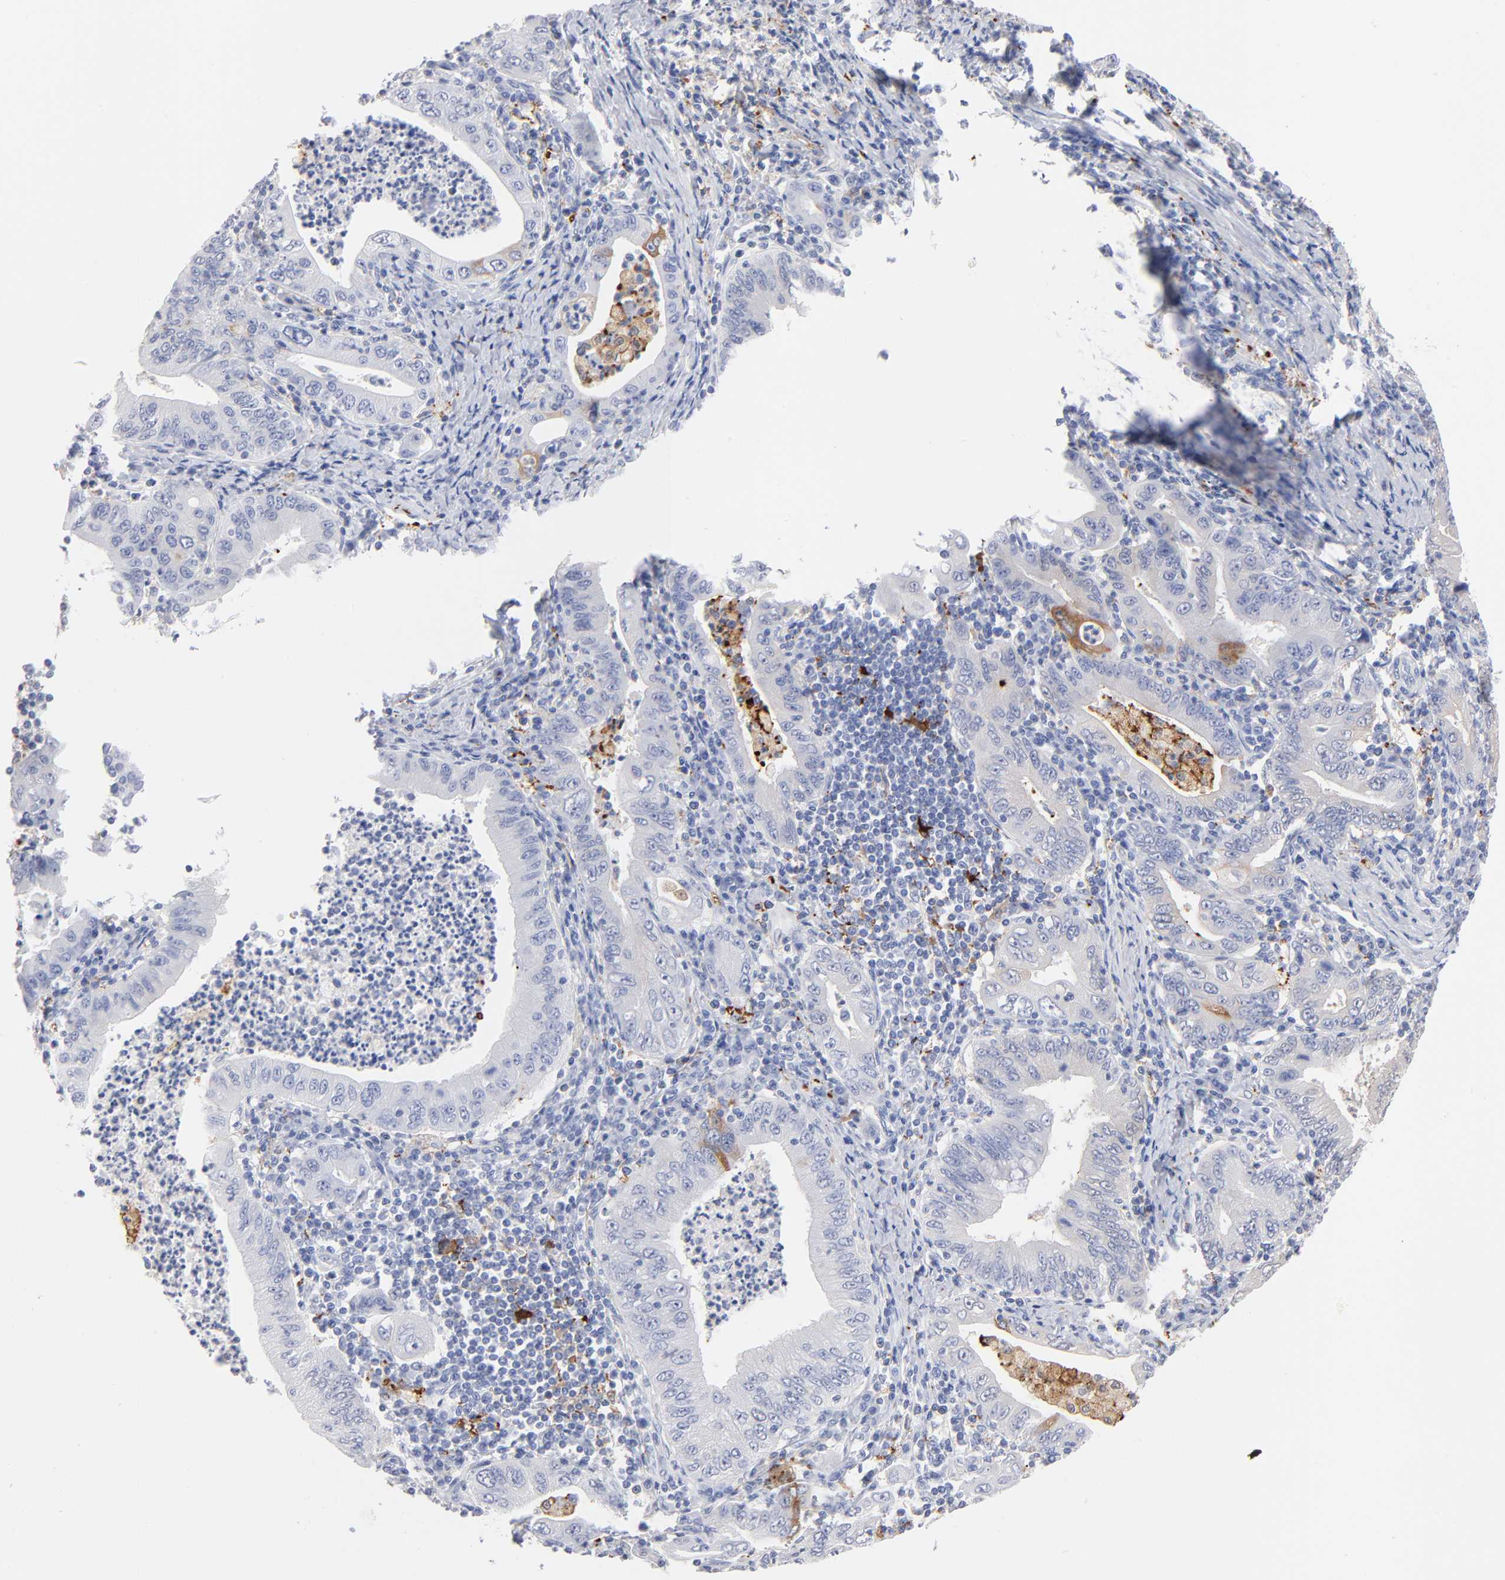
{"staining": {"intensity": "negative", "quantity": "none", "location": "none"}, "tissue": "stomach cancer", "cell_type": "Tumor cells", "image_type": "cancer", "snomed": [{"axis": "morphology", "description": "Normal tissue, NOS"}, {"axis": "morphology", "description": "Adenocarcinoma, NOS"}, {"axis": "topography", "description": "Esophagus"}, {"axis": "topography", "description": "Stomach, upper"}, {"axis": "topography", "description": "Peripheral nerve tissue"}], "caption": "Immunohistochemical staining of stomach cancer demonstrates no significant expression in tumor cells.", "gene": "IFIT2", "patient": {"sex": "male", "age": 62}}